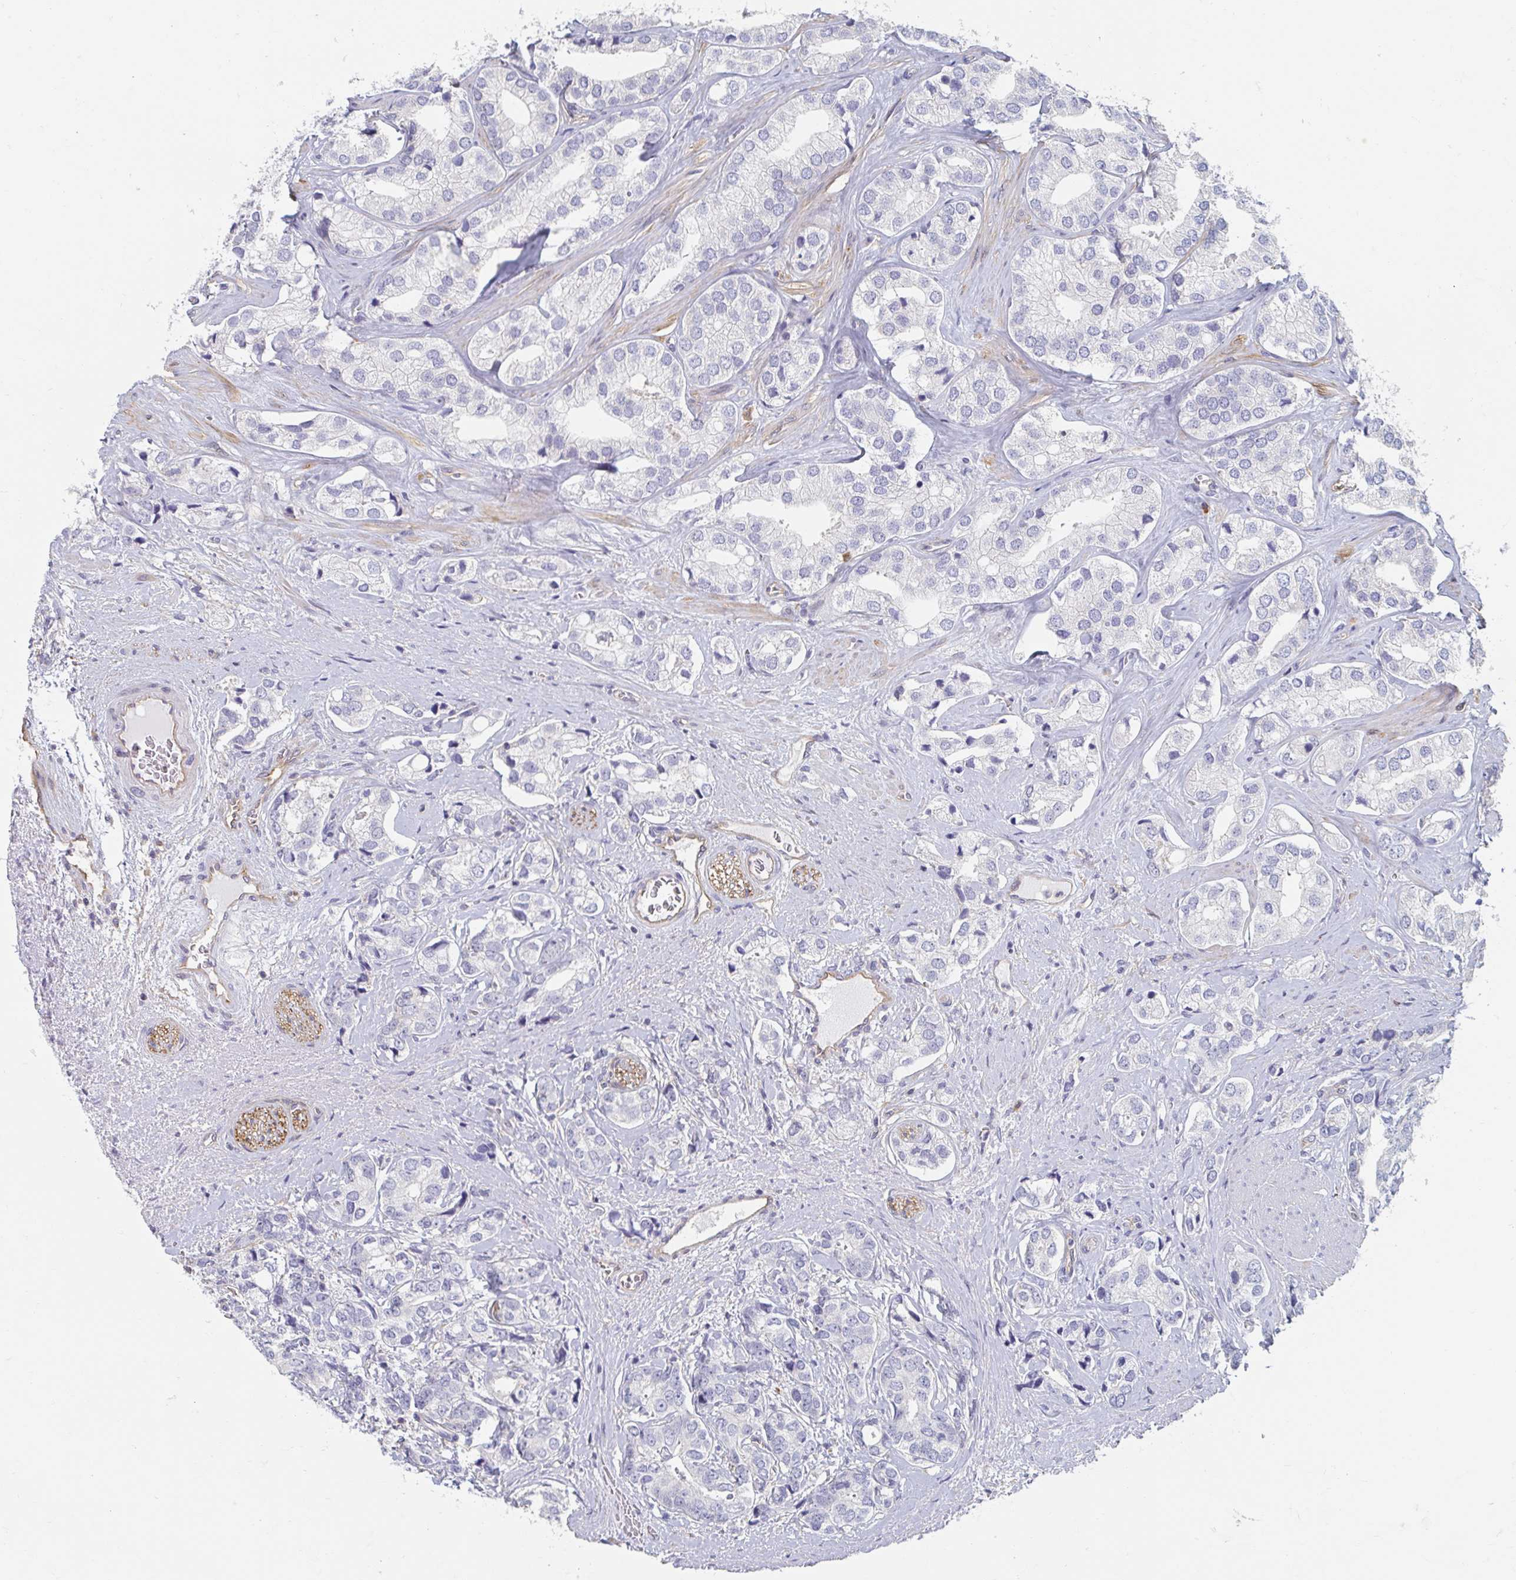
{"staining": {"intensity": "negative", "quantity": "none", "location": "none"}, "tissue": "prostate cancer", "cell_type": "Tumor cells", "image_type": "cancer", "snomed": [{"axis": "morphology", "description": "Adenocarcinoma, High grade"}, {"axis": "topography", "description": "Prostate"}], "caption": "Tumor cells show no significant staining in high-grade adenocarcinoma (prostate).", "gene": "MYLK2", "patient": {"sex": "male", "age": 58}}